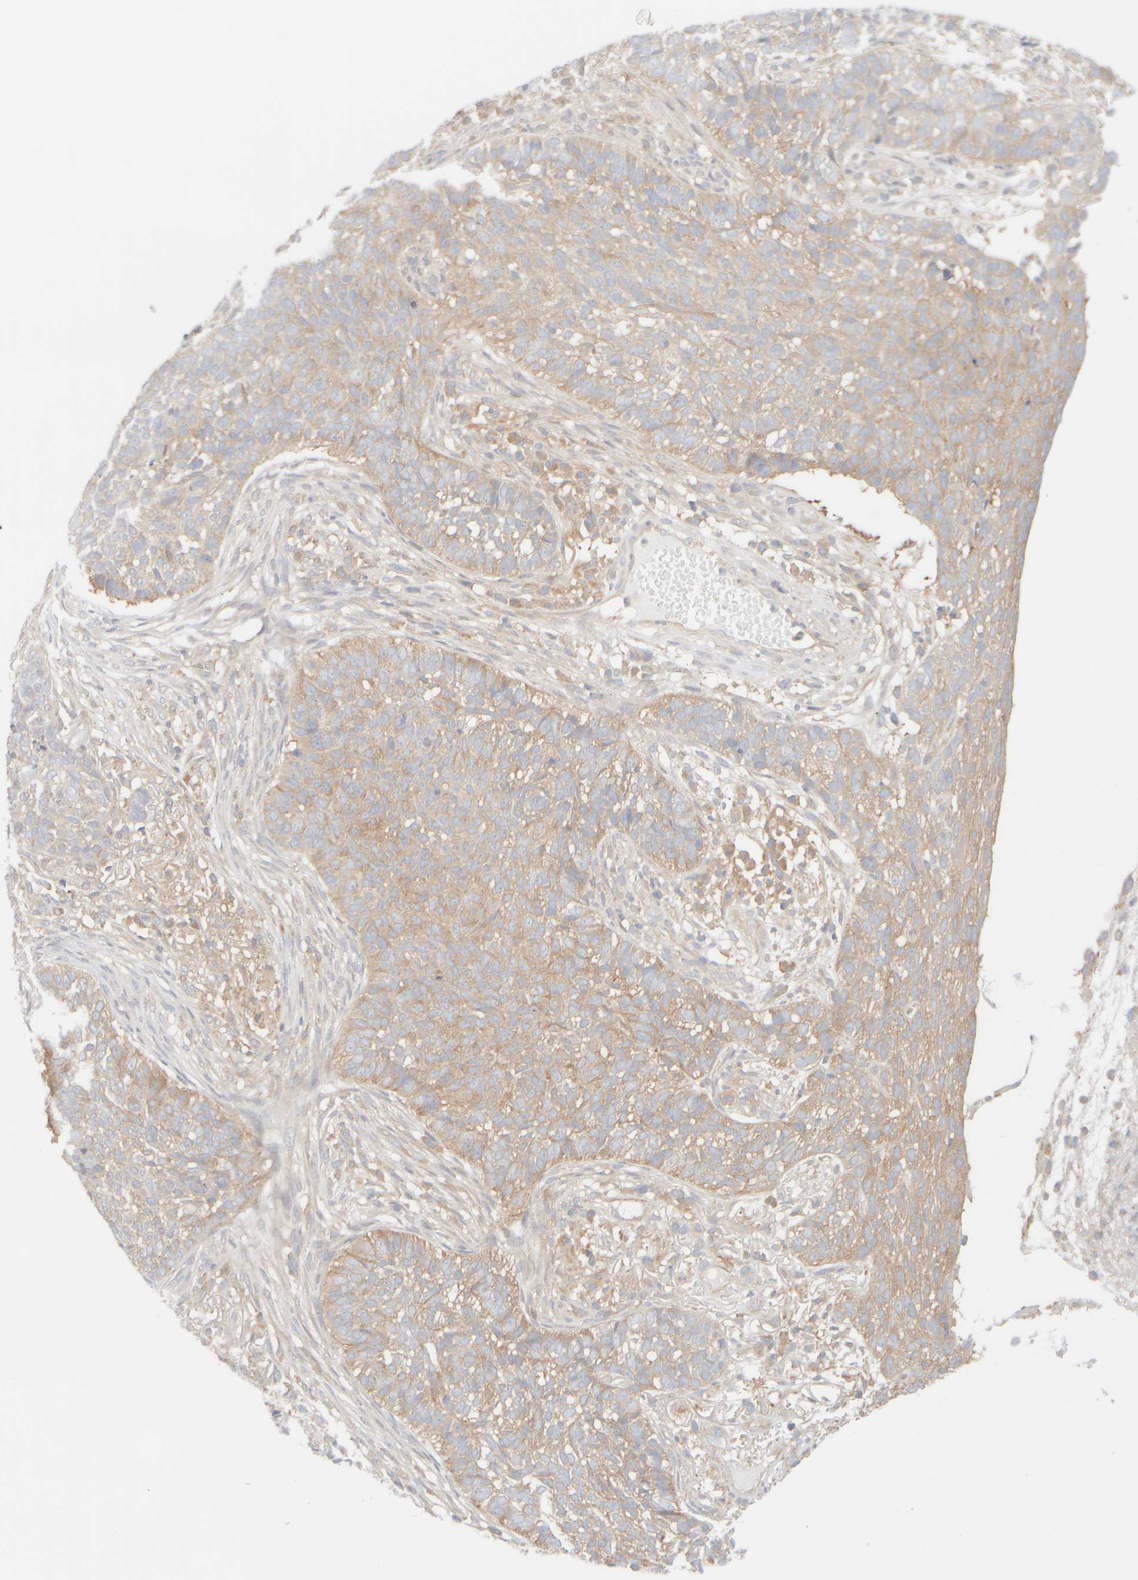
{"staining": {"intensity": "weak", "quantity": ">75%", "location": "cytoplasmic/membranous"}, "tissue": "skin cancer", "cell_type": "Tumor cells", "image_type": "cancer", "snomed": [{"axis": "morphology", "description": "Basal cell carcinoma"}, {"axis": "topography", "description": "Skin"}], "caption": "IHC micrograph of neoplastic tissue: basal cell carcinoma (skin) stained using immunohistochemistry shows low levels of weak protein expression localized specifically in the cytoplasmic/membranous of tumor cells, appearing as a cytoplasmic/membranous brown color.", "gene": "RABEP1", "patient": {"sex": "male", "age": 85}}